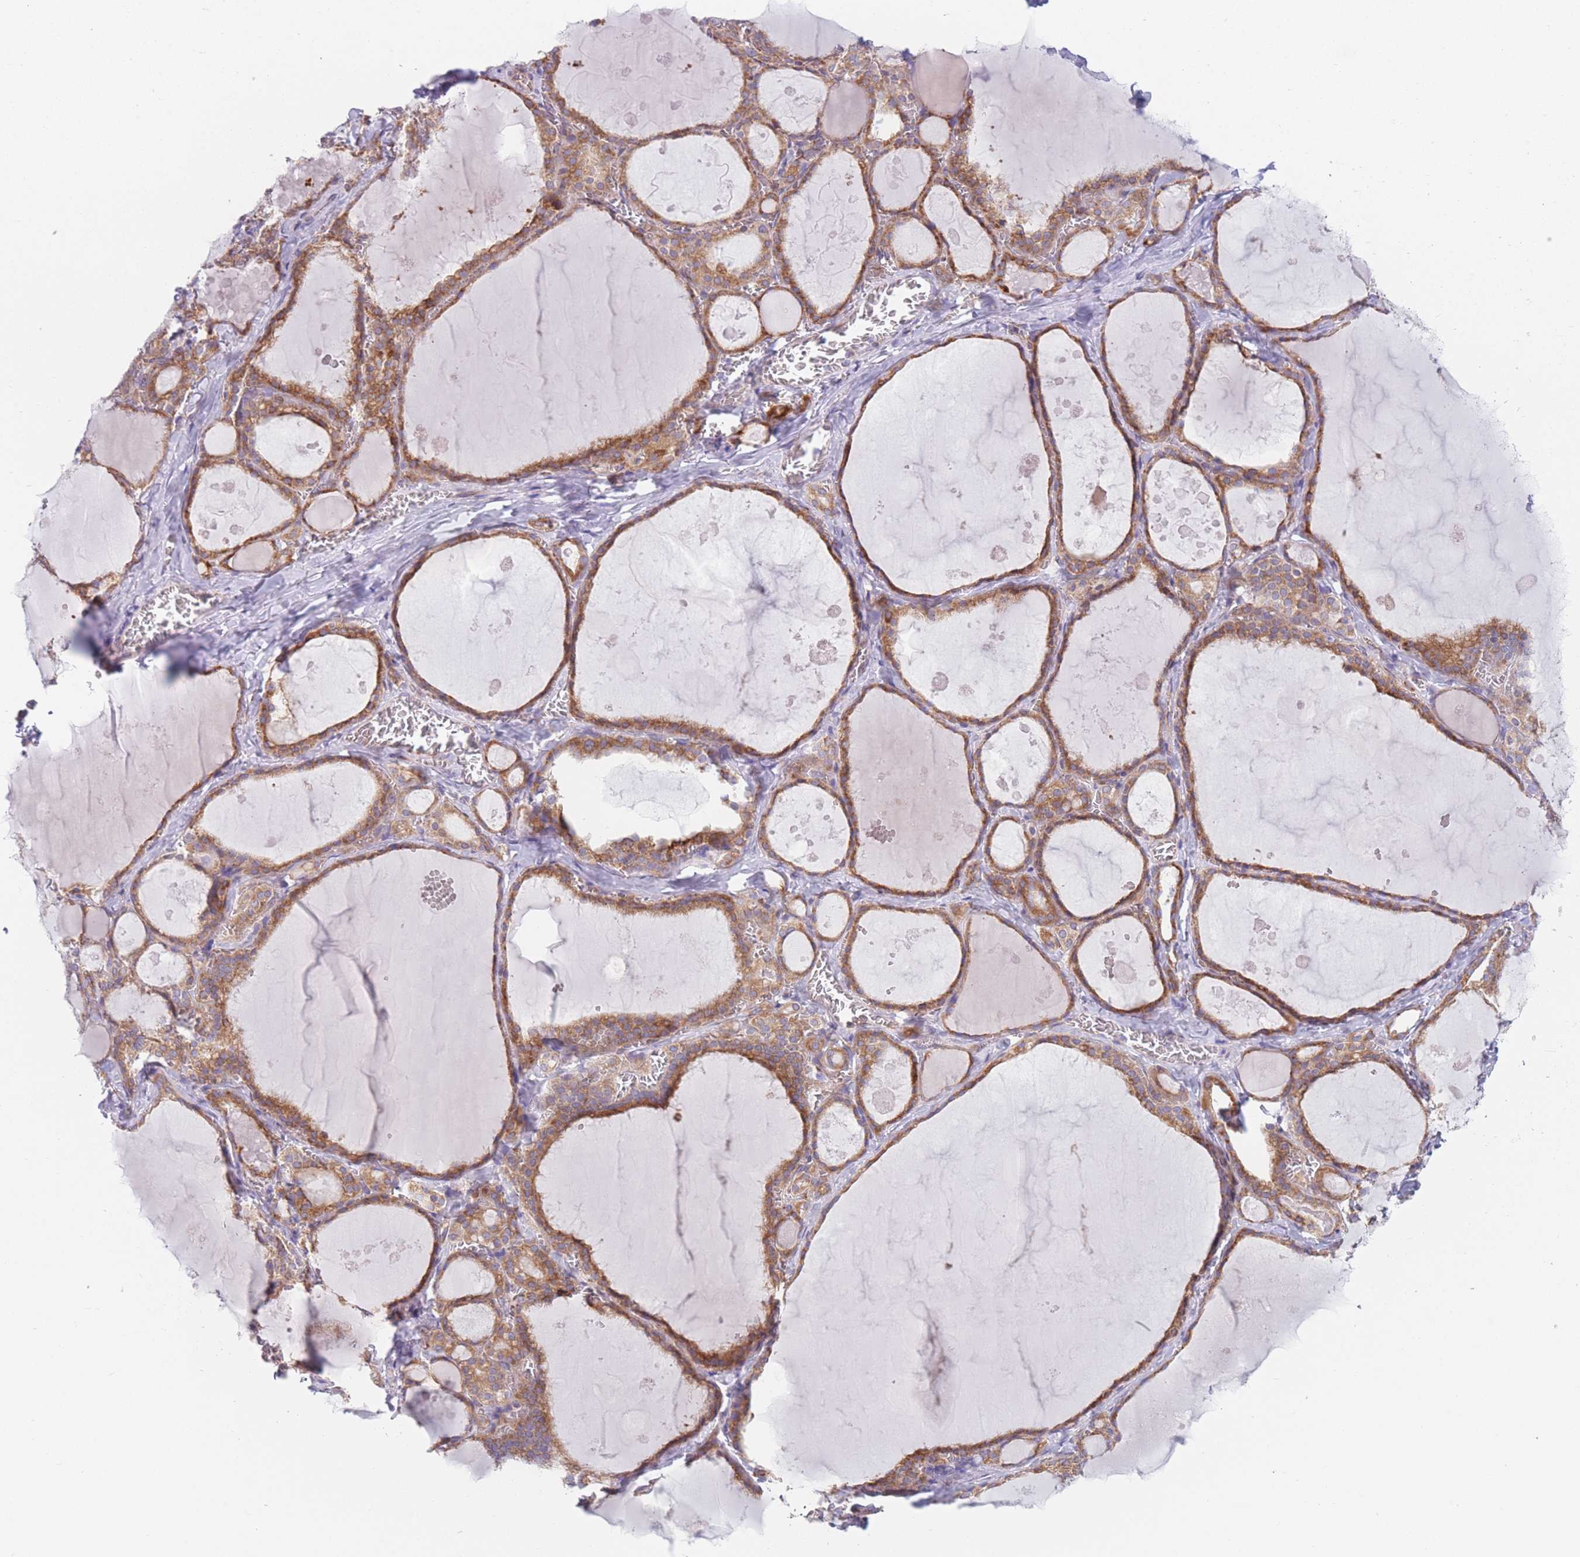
{"staining": {"intensity": "moderate", "quantity": ">75%", "location": "cytoplasmic/membranous"}, "tissue": "thyroid gland", "cell_type": "Glandular cells", "image_type": "normal", "snomed": [{"axis": "morphology", "description": "Normal tissue, NOS"}, {"axis": "topography", "description": "Thyroid gland"}], "caption": "Immunohistochemistry of benign thyroid gland shows medium levels of moderate cytoplasmic/membranous staining in about >75% of glandular cells. The staining was performed using DAB (3,3'-diaminobenzidine), with brown indicating positive protein expression. Nuclei are stained blue with hematoxylin.", "gene": "AK9", "patient": {"sex": "male", "age": 56}}